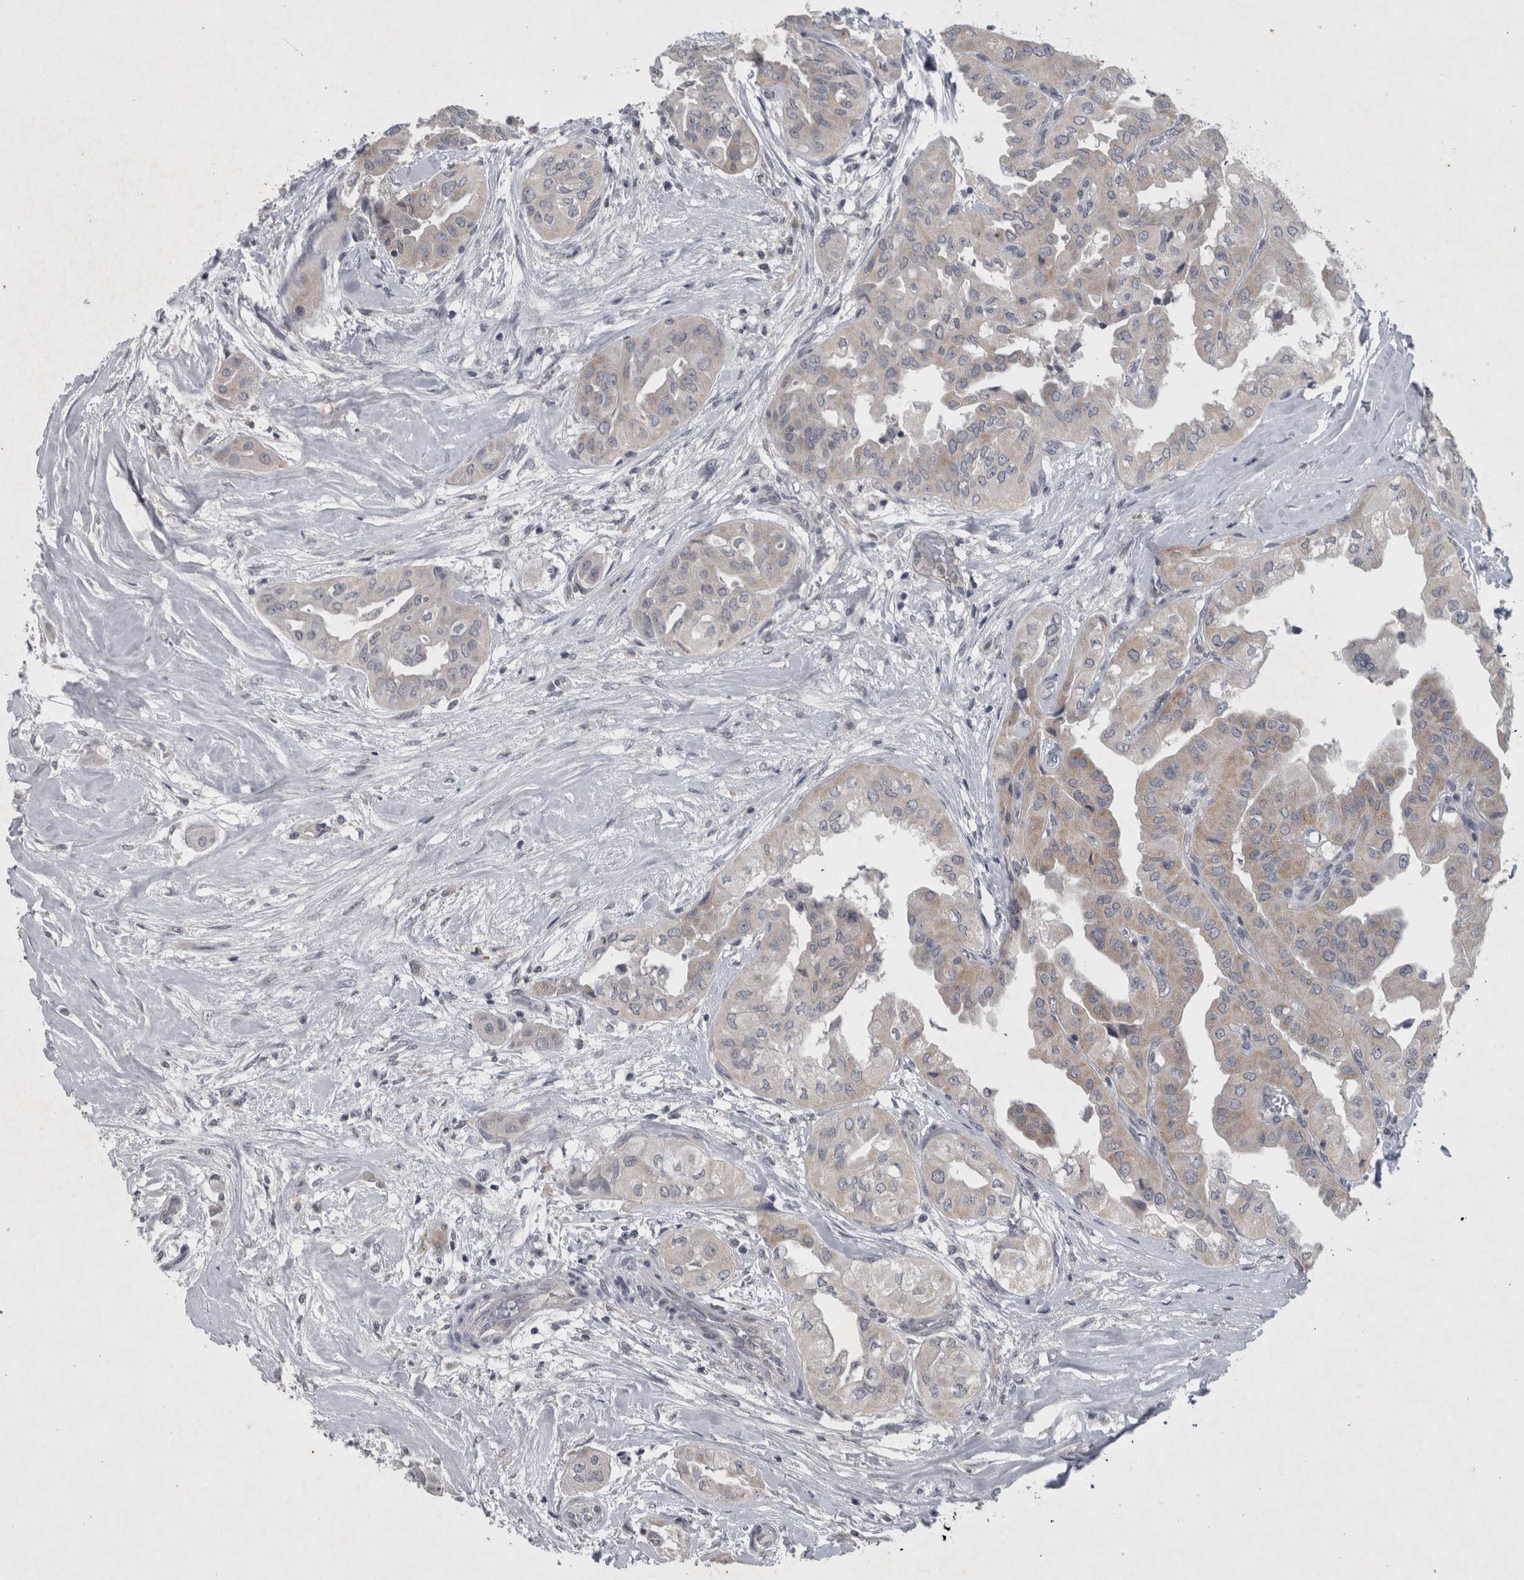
{"staining": {"intensity": "weak", "quantity": ">75%", "location": "cytoplasmic/membranous"}, "tissue": "thyroid cancer", "cell_type": "Tumor cells", "image_type": "cancer", "snomed": [{"axis": "morphology", "description": "Papillary adenocarcinoma, NOS"}, {"axis": "topography", "description": "Thyroid gland"}], "caption": "Protein expression analysis of thyroid papillary adenocarcinoma shows weak cytoplasmic/membranous expression in about >75% of tumor cells.", "gene": "WNT7A", "patient": {"sex": "female", "age": 59}}